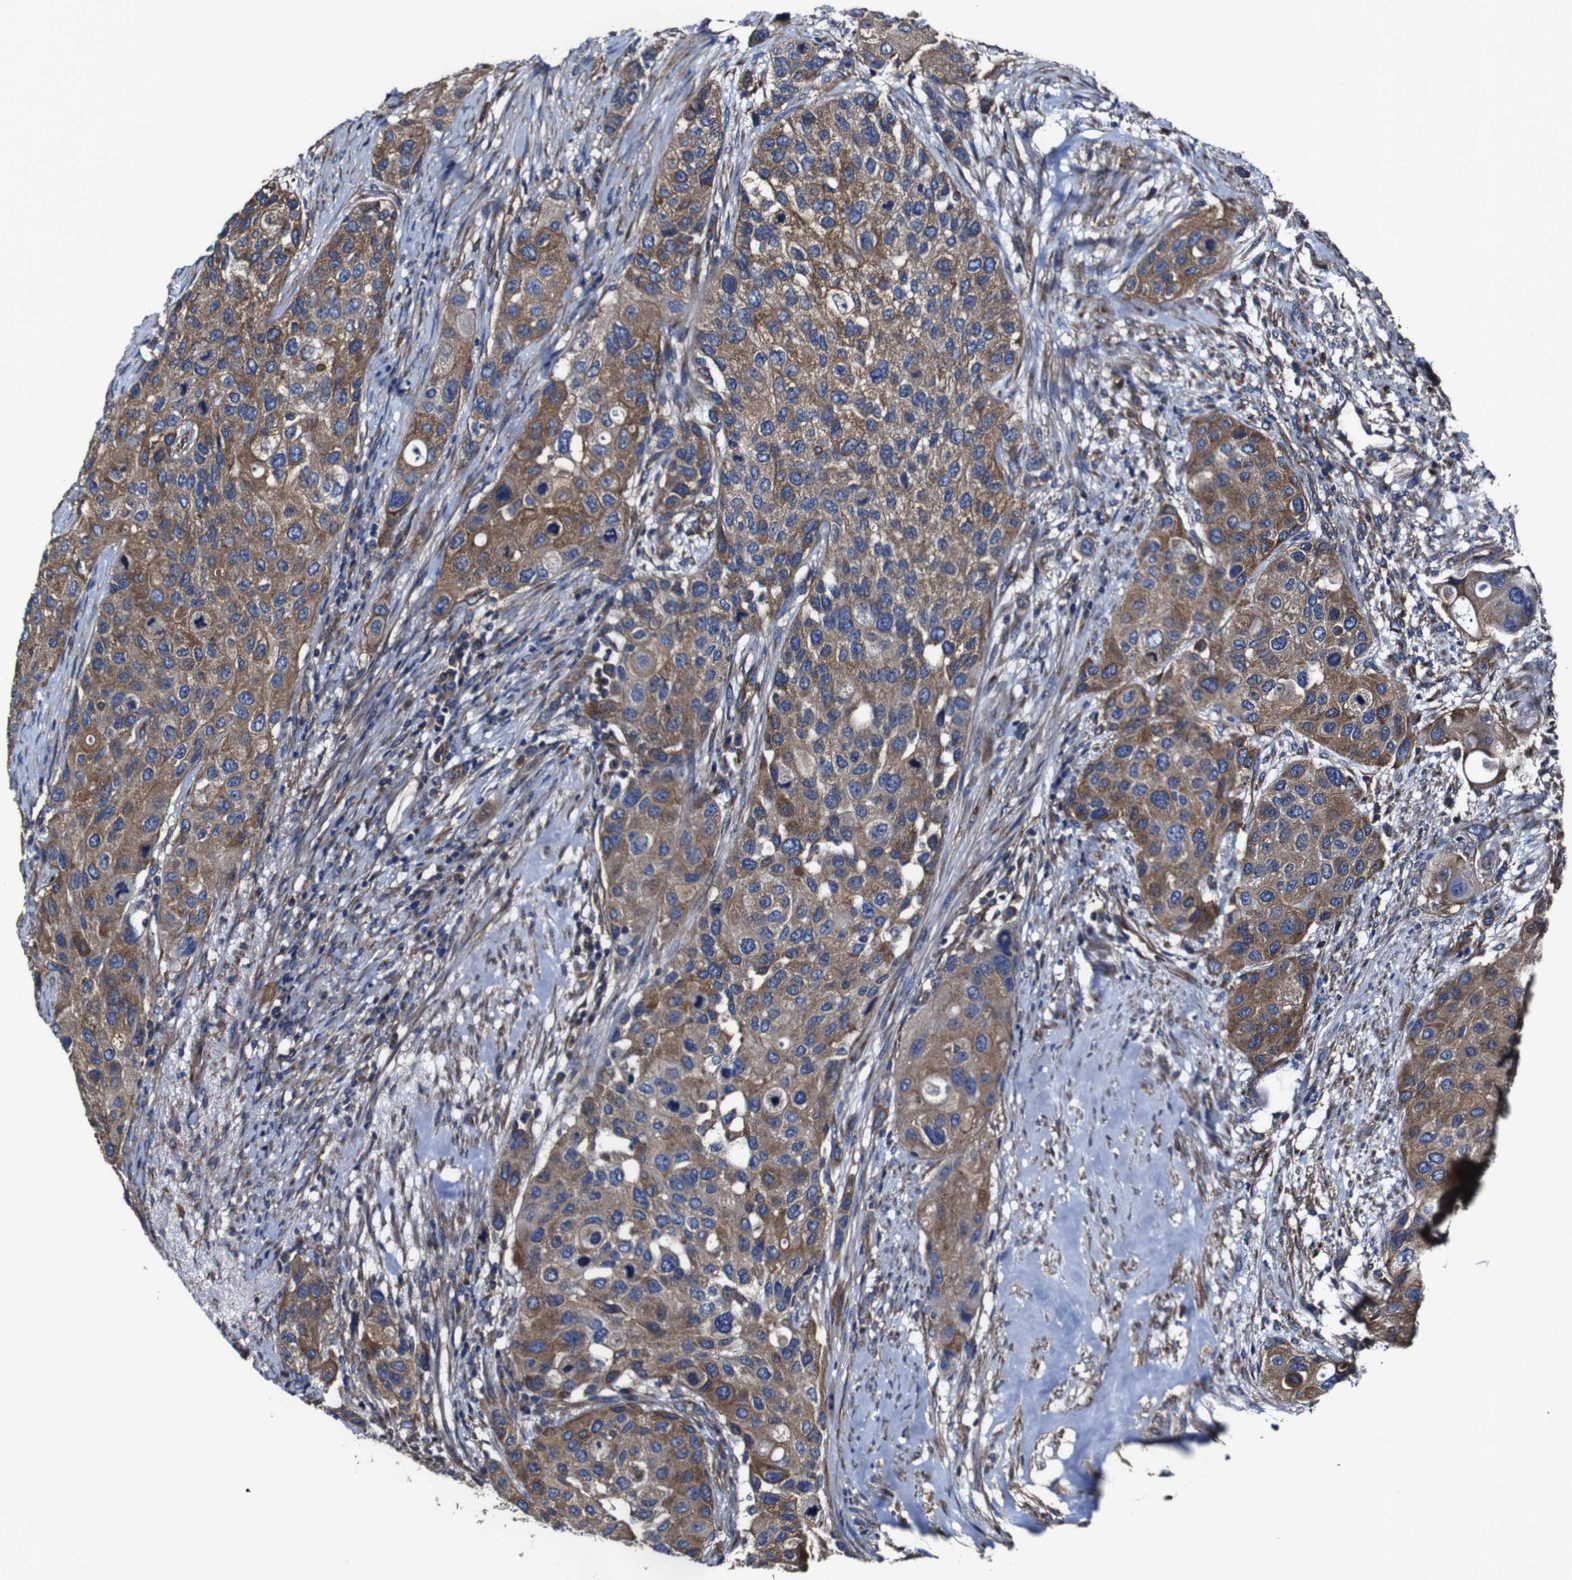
{"staining": {"intensity": "moderate", "quantity": ">75%", "location": "cytoplasmic/membranous"}, "tissue": "urothelial cancer", "cell_type": "Tumor cells", "image_type": "cancer", "snomed": [{"axis": "morphology", "description": "Urothelial carcinoma, High grade"}, {"axis": "topography", "description": "Urinary bladder"}], "caption": "Human urothelial cancer stained with a protein marker reveals moderate staining in tumor cells.", "gene": "CSF1R", "patient": {"sex": "female", "age": 56}}